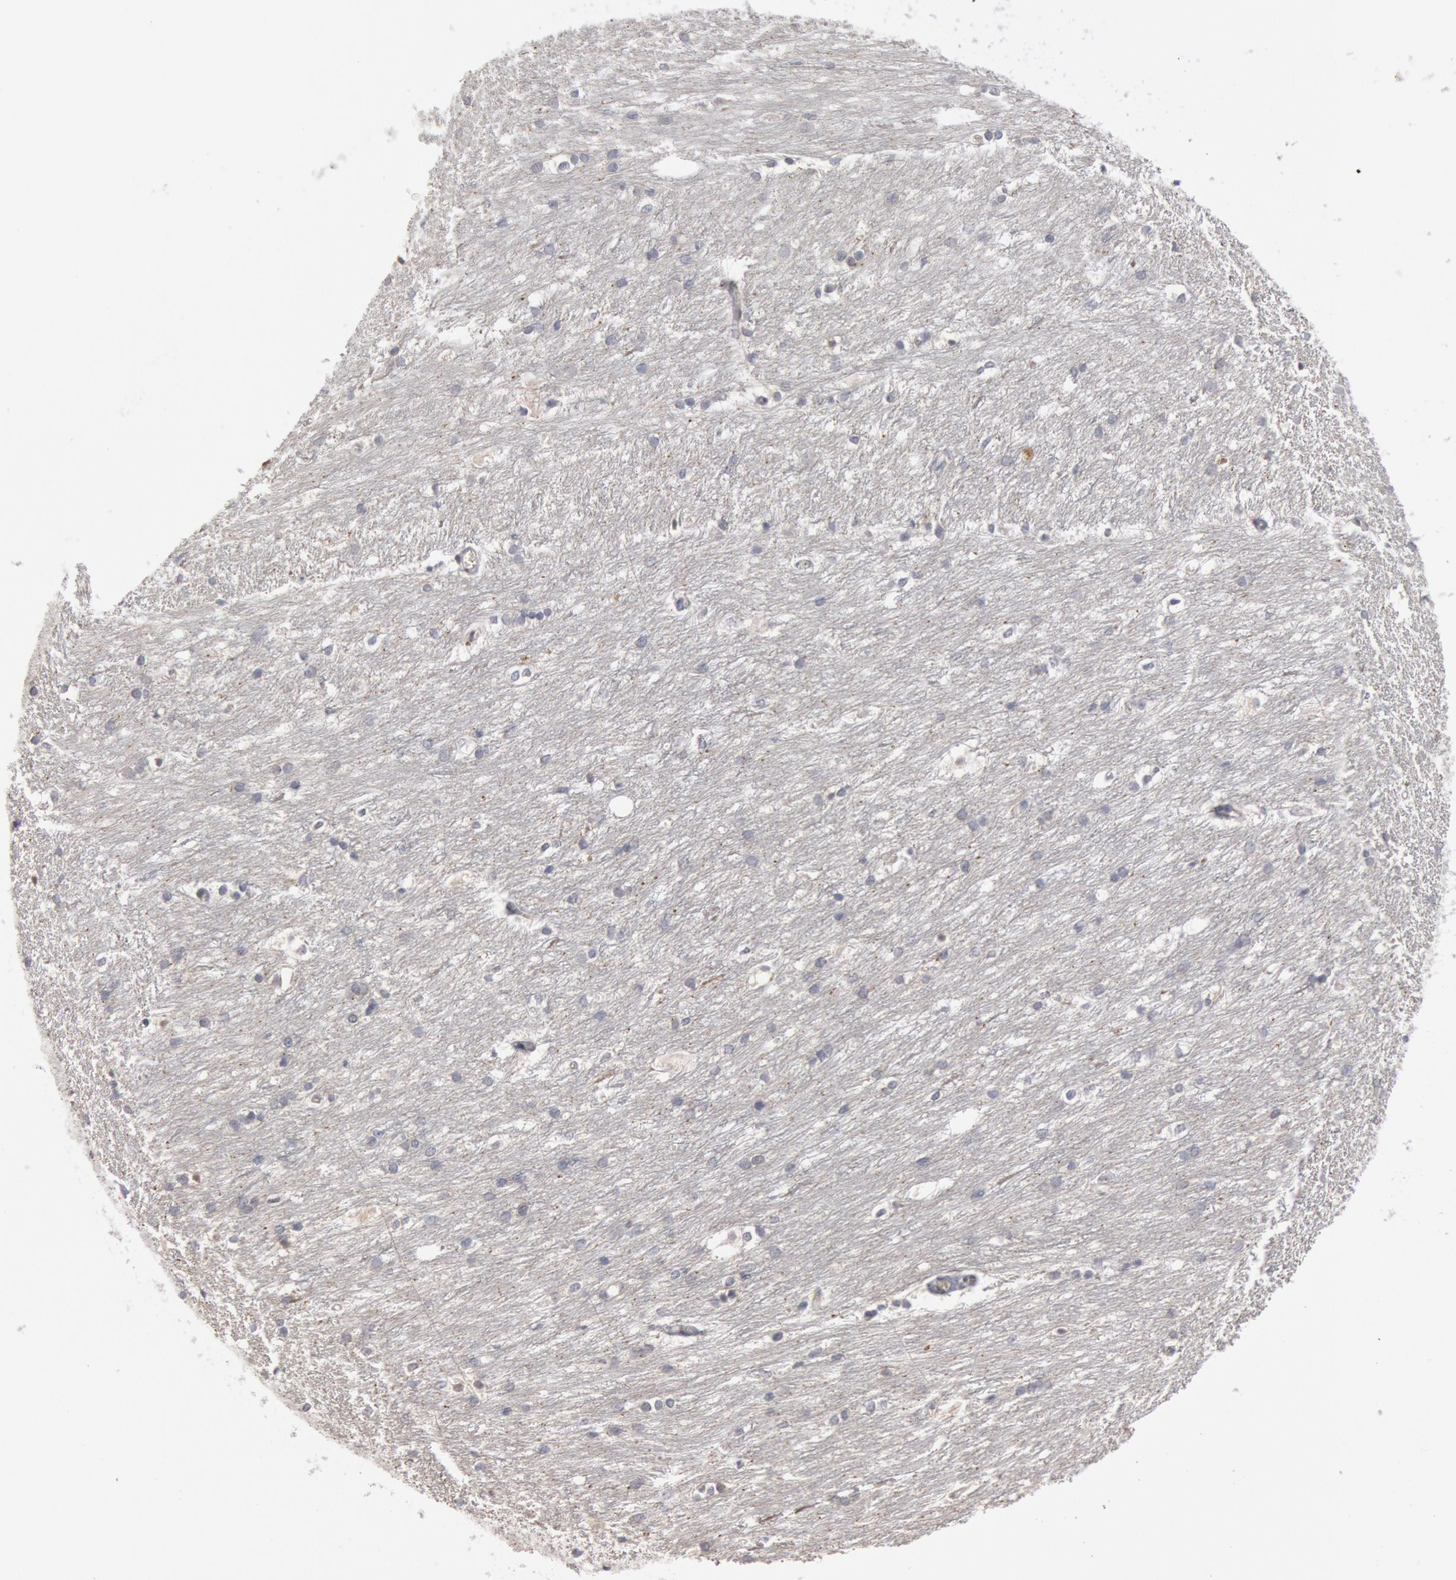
{"staining": {"intensity": "negative", "quantity": "none", "location": "none"}, "tissue": "caudate", "cell_type": "Glial cells", "image_type": "normal", "snomed": [{"axis": "morphology", "description": "Normal tissue, NOS"}, {"axis": "topography", "description": "Lateral ventricle wall"}], "caption": "Protein analysis of benign caudate shows no significant expression in glial cells.", "gene": "WDHD1", "patient": {"sex": "female", "age": 19}}